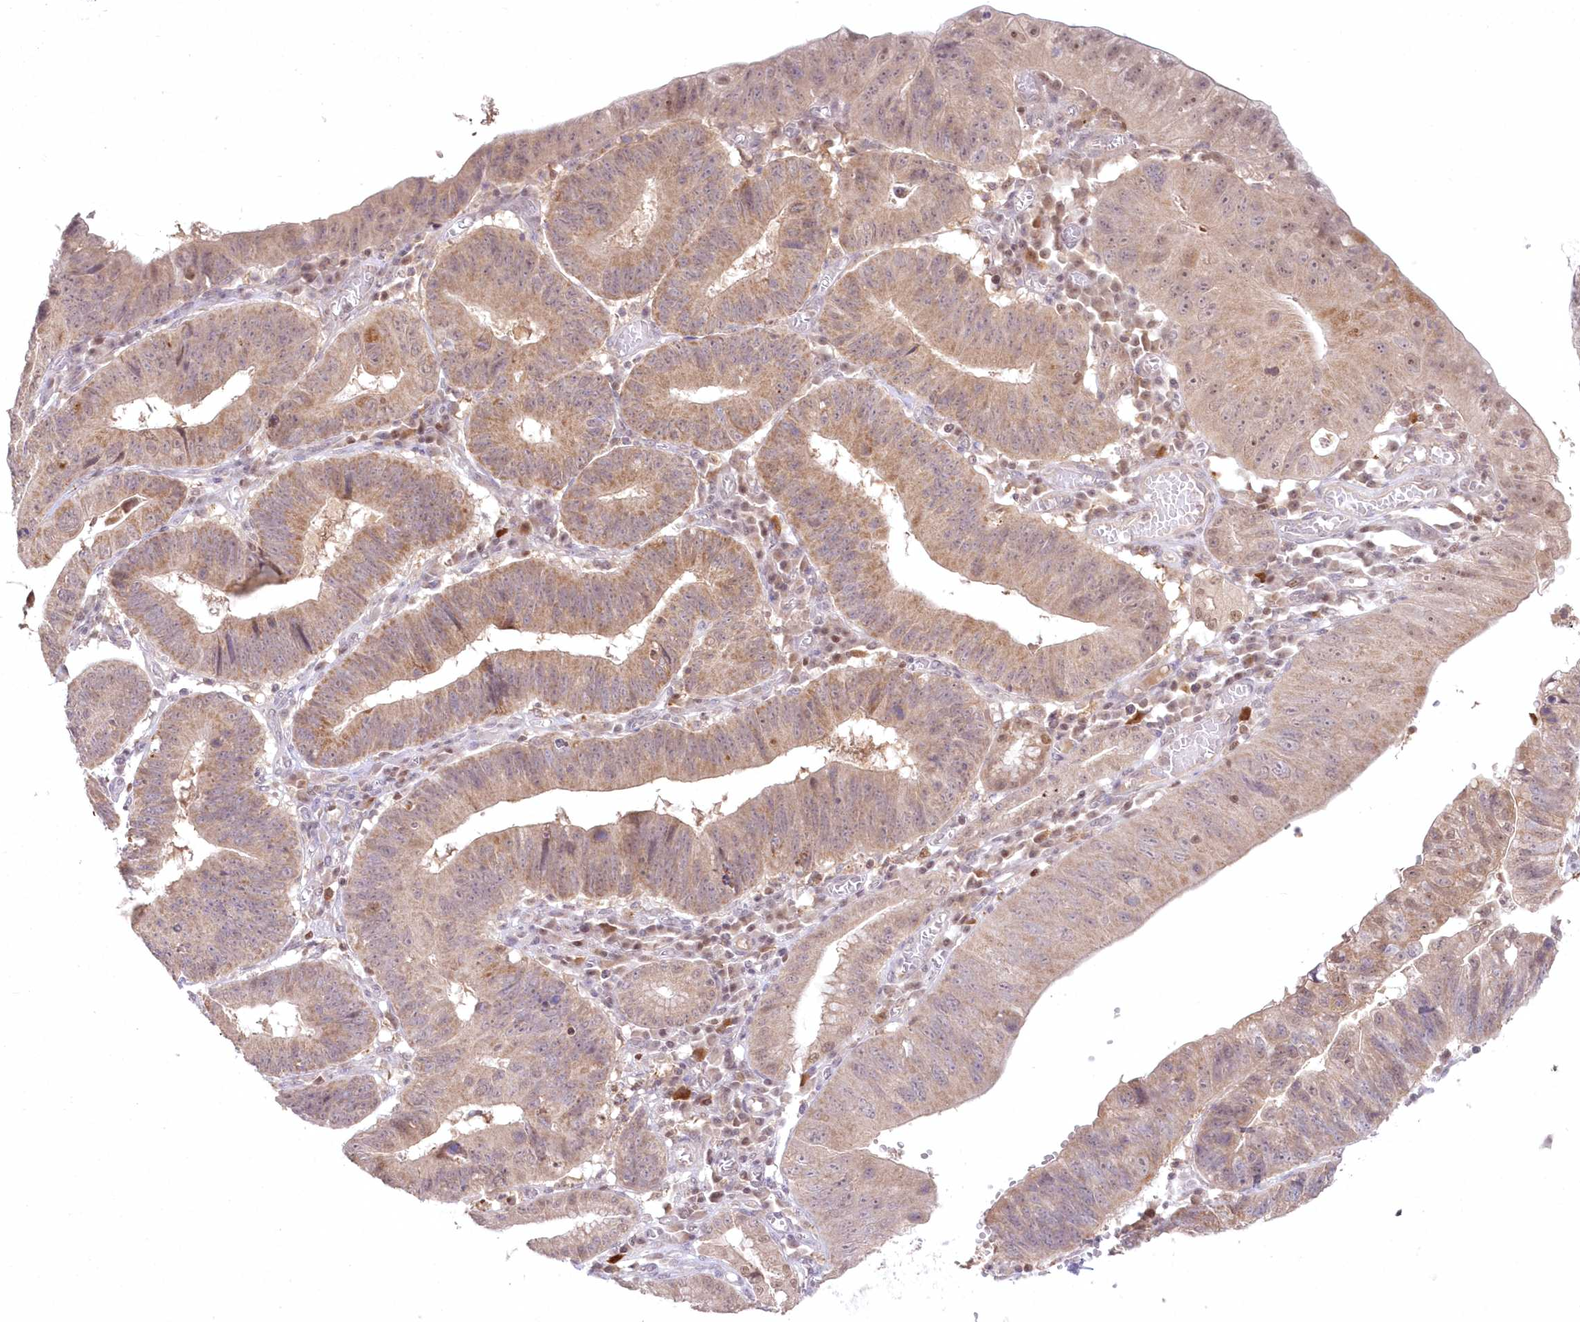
{"staining": {"intensity": "moderate", "quantity": ">75%", "location": "cytoplasmic/membranous,nuclear"}, "tissue": "stomach cancer", "cell_type": "Tumor cells", "image_type": "cancer", "snomed": [{"axis": "morphology", "description": "Adenocarcinoma, NOS"}, {"axis": "topography", "description": "Stomach"}], "caption": "This is a histology image of immunohistochemistry staining of adenocarcinoma (stomach), which shows moderate expression in the cytoplasmic/membranous and nuclear of tumor cells.", "gene": "ASCC1", "patient": {"sex": "male", "age": 59}}